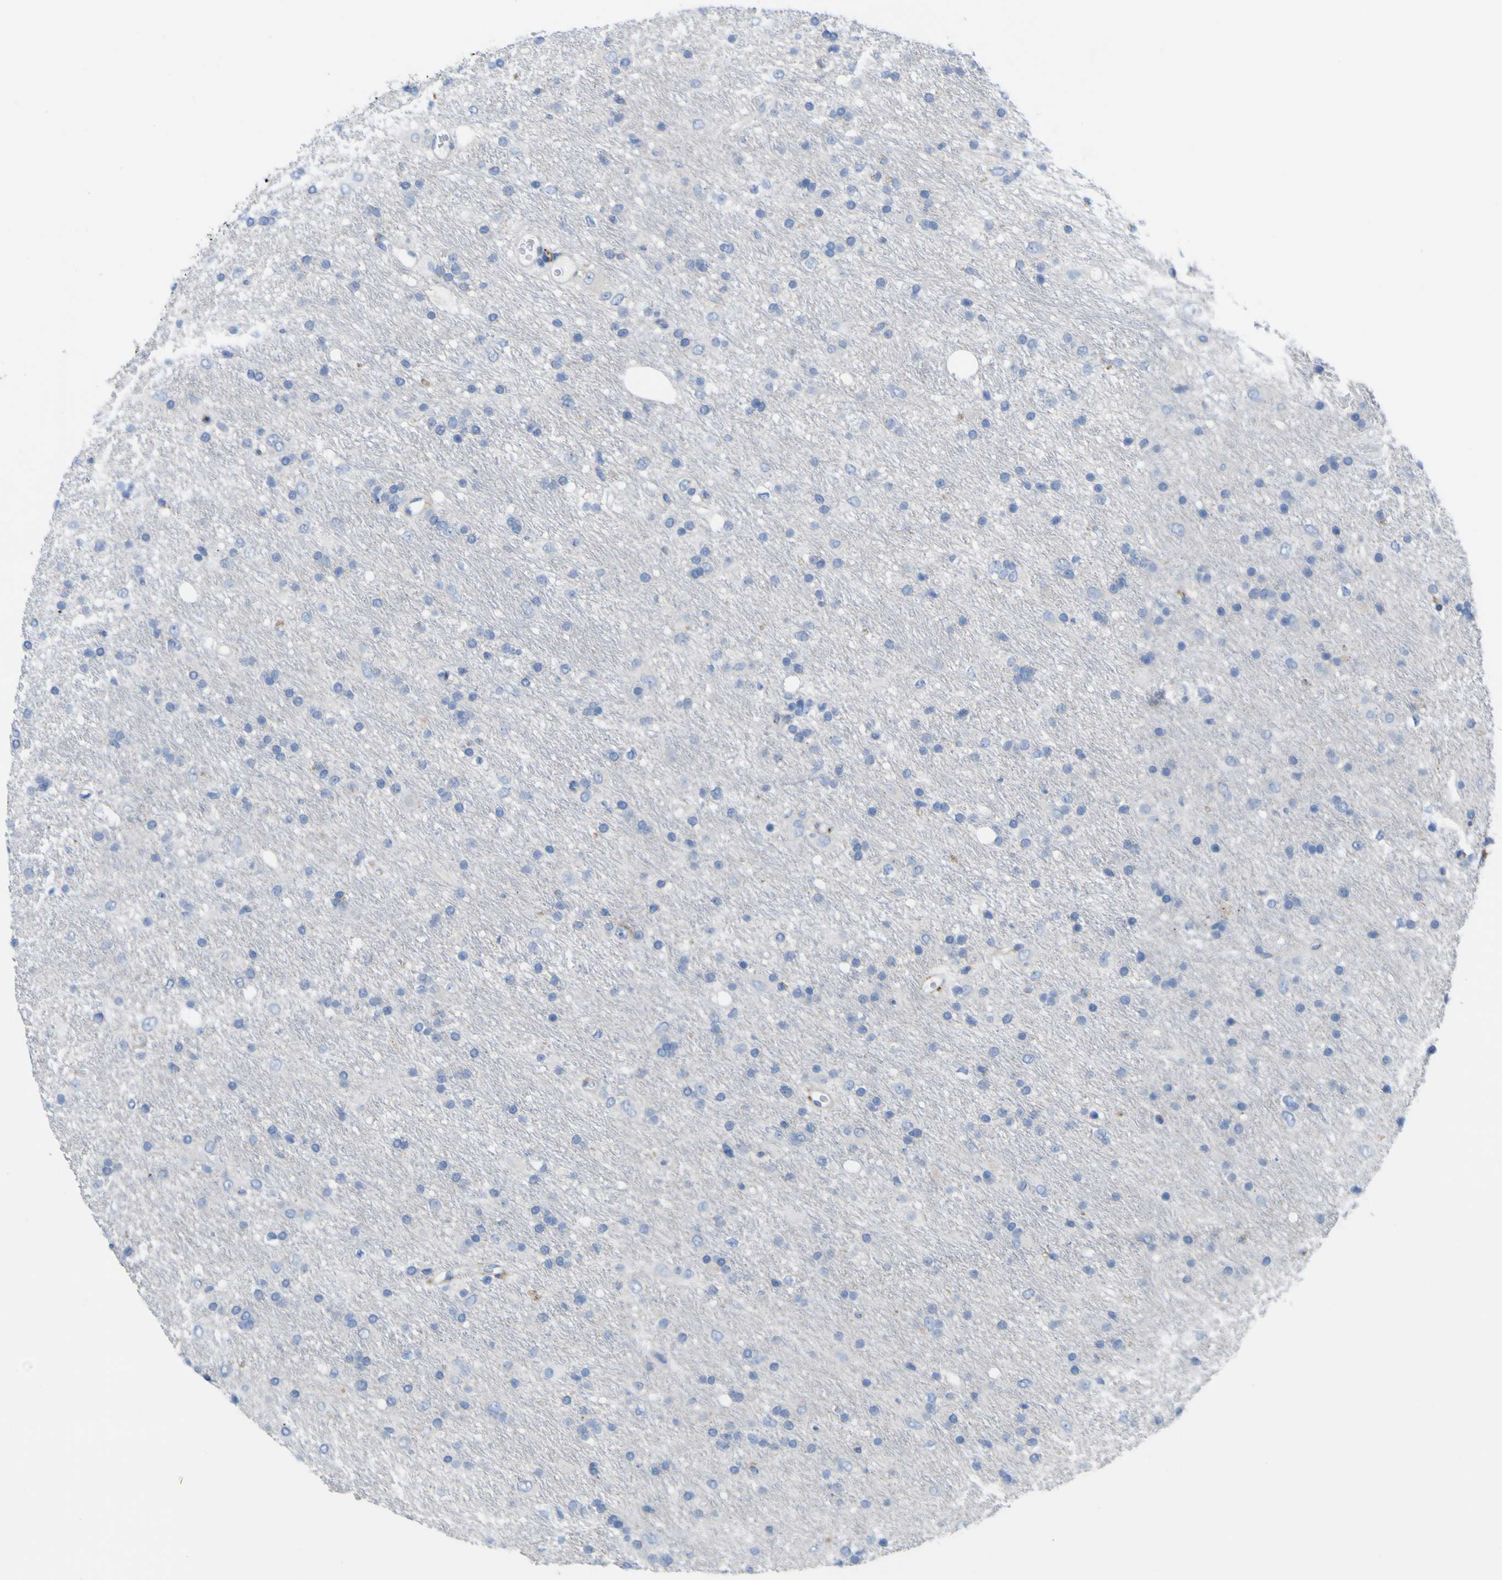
{"staining": {"intensity": "negative", "quantity": "none", "location": "none"}, "tissue": "glioma", "cell_type": "Tumor cells", "image_type": "cancer", "snomed": [{"axis": "morphology", "description": "Glioma, malignant, Low grade"}, {"axis": "topography", "description": "Brain"}], "caption": "Tumor cells are negative for protein expression in human malignant glioma (low-grade).", "gene": "PTPRF", "patient": {"sex": "male", "age": 77}}